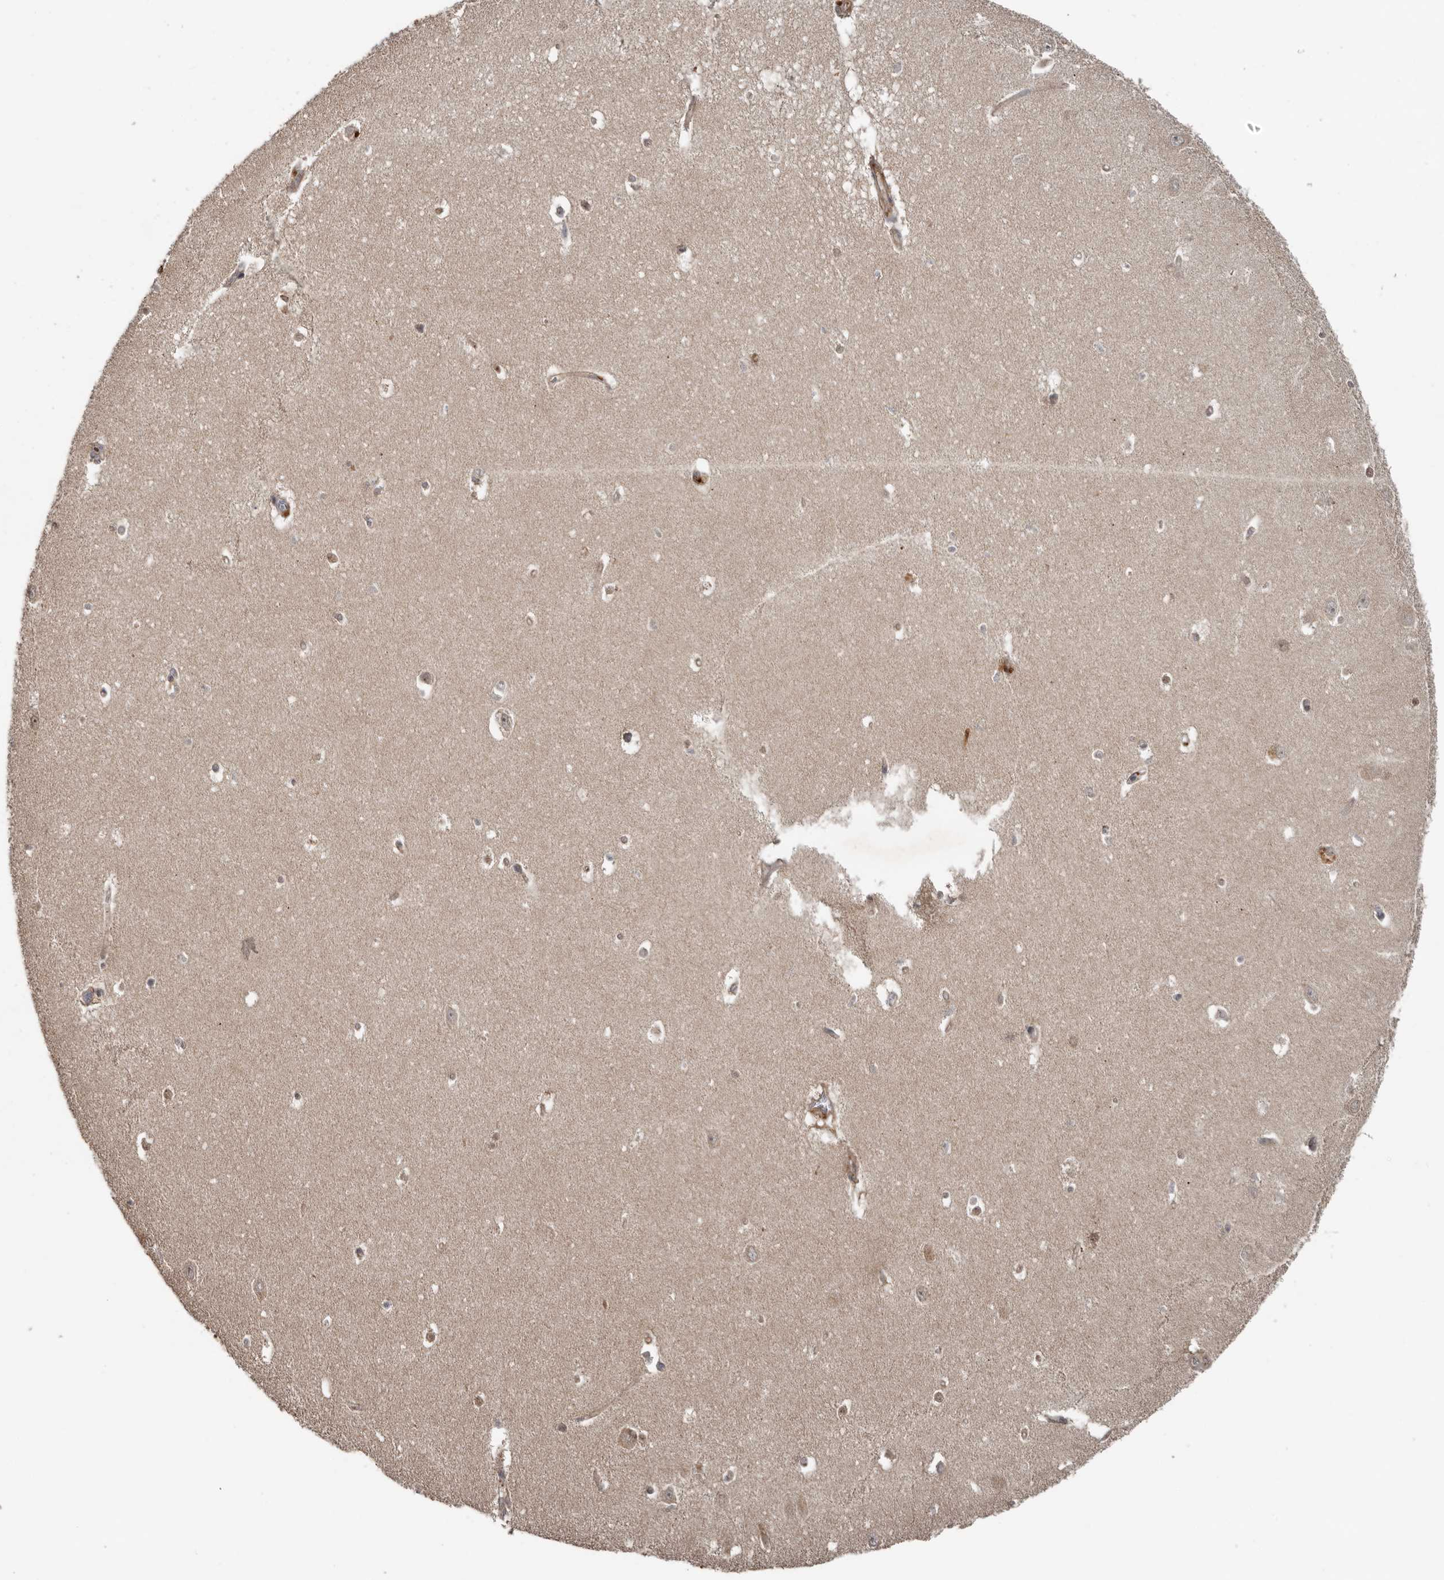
{"staining": {"intensity": "weak", "quantity": "25%-75%", "location": "cytoplasmic/membranous"}, "tissue": "hippocampus", "cell_type": "Glial cells", "image_type": "normal", "snomed": [{"axis": "morphology", "description": "Normal tissue, NOS"}, {"axis": "topography", "description": "Hippocampus"}], "caption": "A photomicrograph of hippocampus stained for a protein demonstrates weak cytoplasmic/membranous brown staining in glial cells.", "gene": "DNAJB4", "patient": {"sex": "female", "age": 64}}